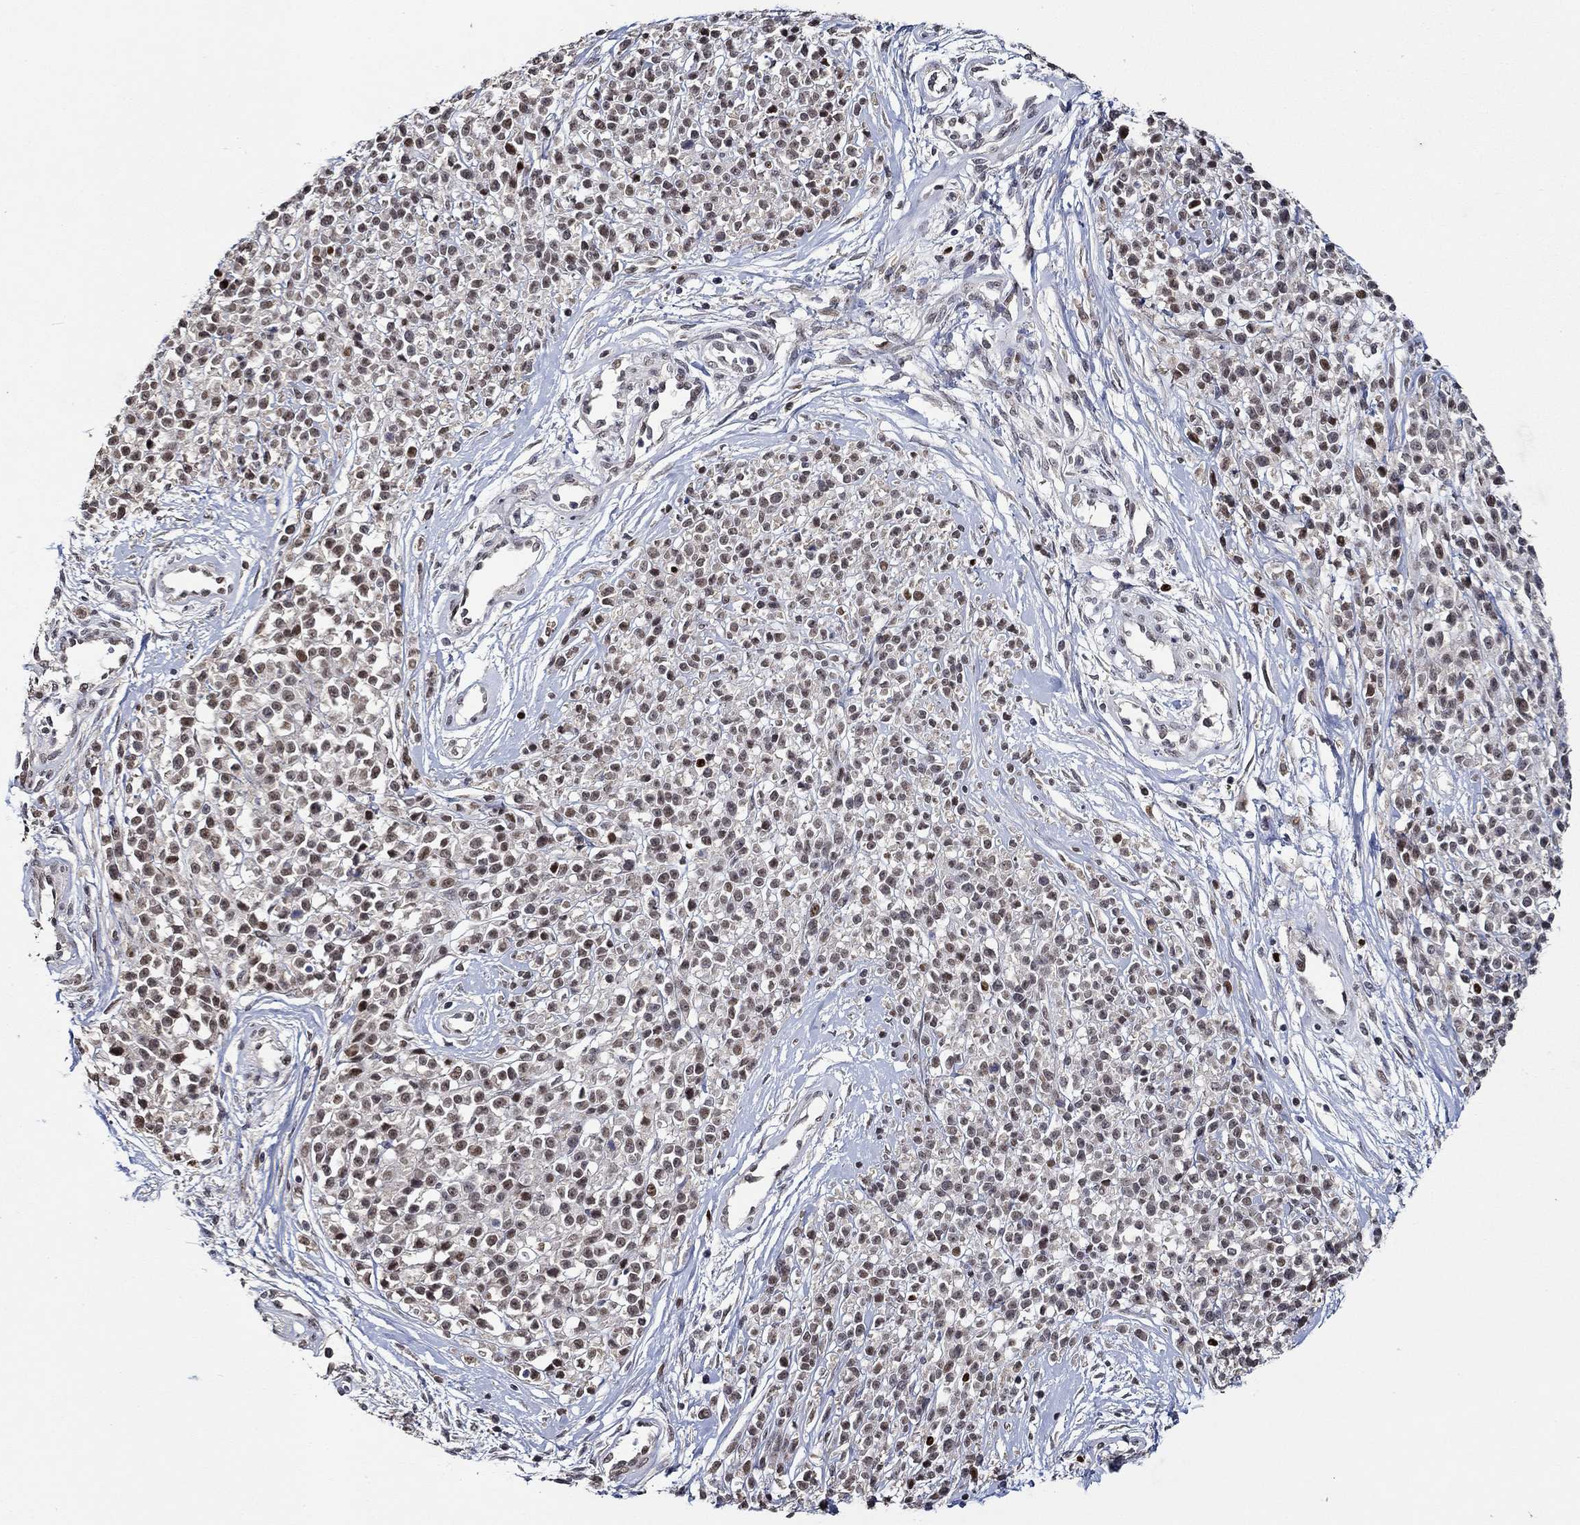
{"staining": {"intensity": "strong", "quantity": "<25%", "location": "nuclear"}, "tissue": "melanoma", "cell_type": "Tumor cells", "image_type": "cancer", "snomed": [{"axis": "morphology", "description": "Malignant melanoma, NOS"}, {"axis": "topography", "description": "Skin"}, {"axis": "topography", "description": "Skin of trunk"}], "caption": "IHC of human malignant melanoma exhibits medium levels of strong nuclear staining in approximately <25% of tumor cells. Nuclei are stained in blue.", "gene": "GATA2", "patient": {"sex": "male", "age": 74}}